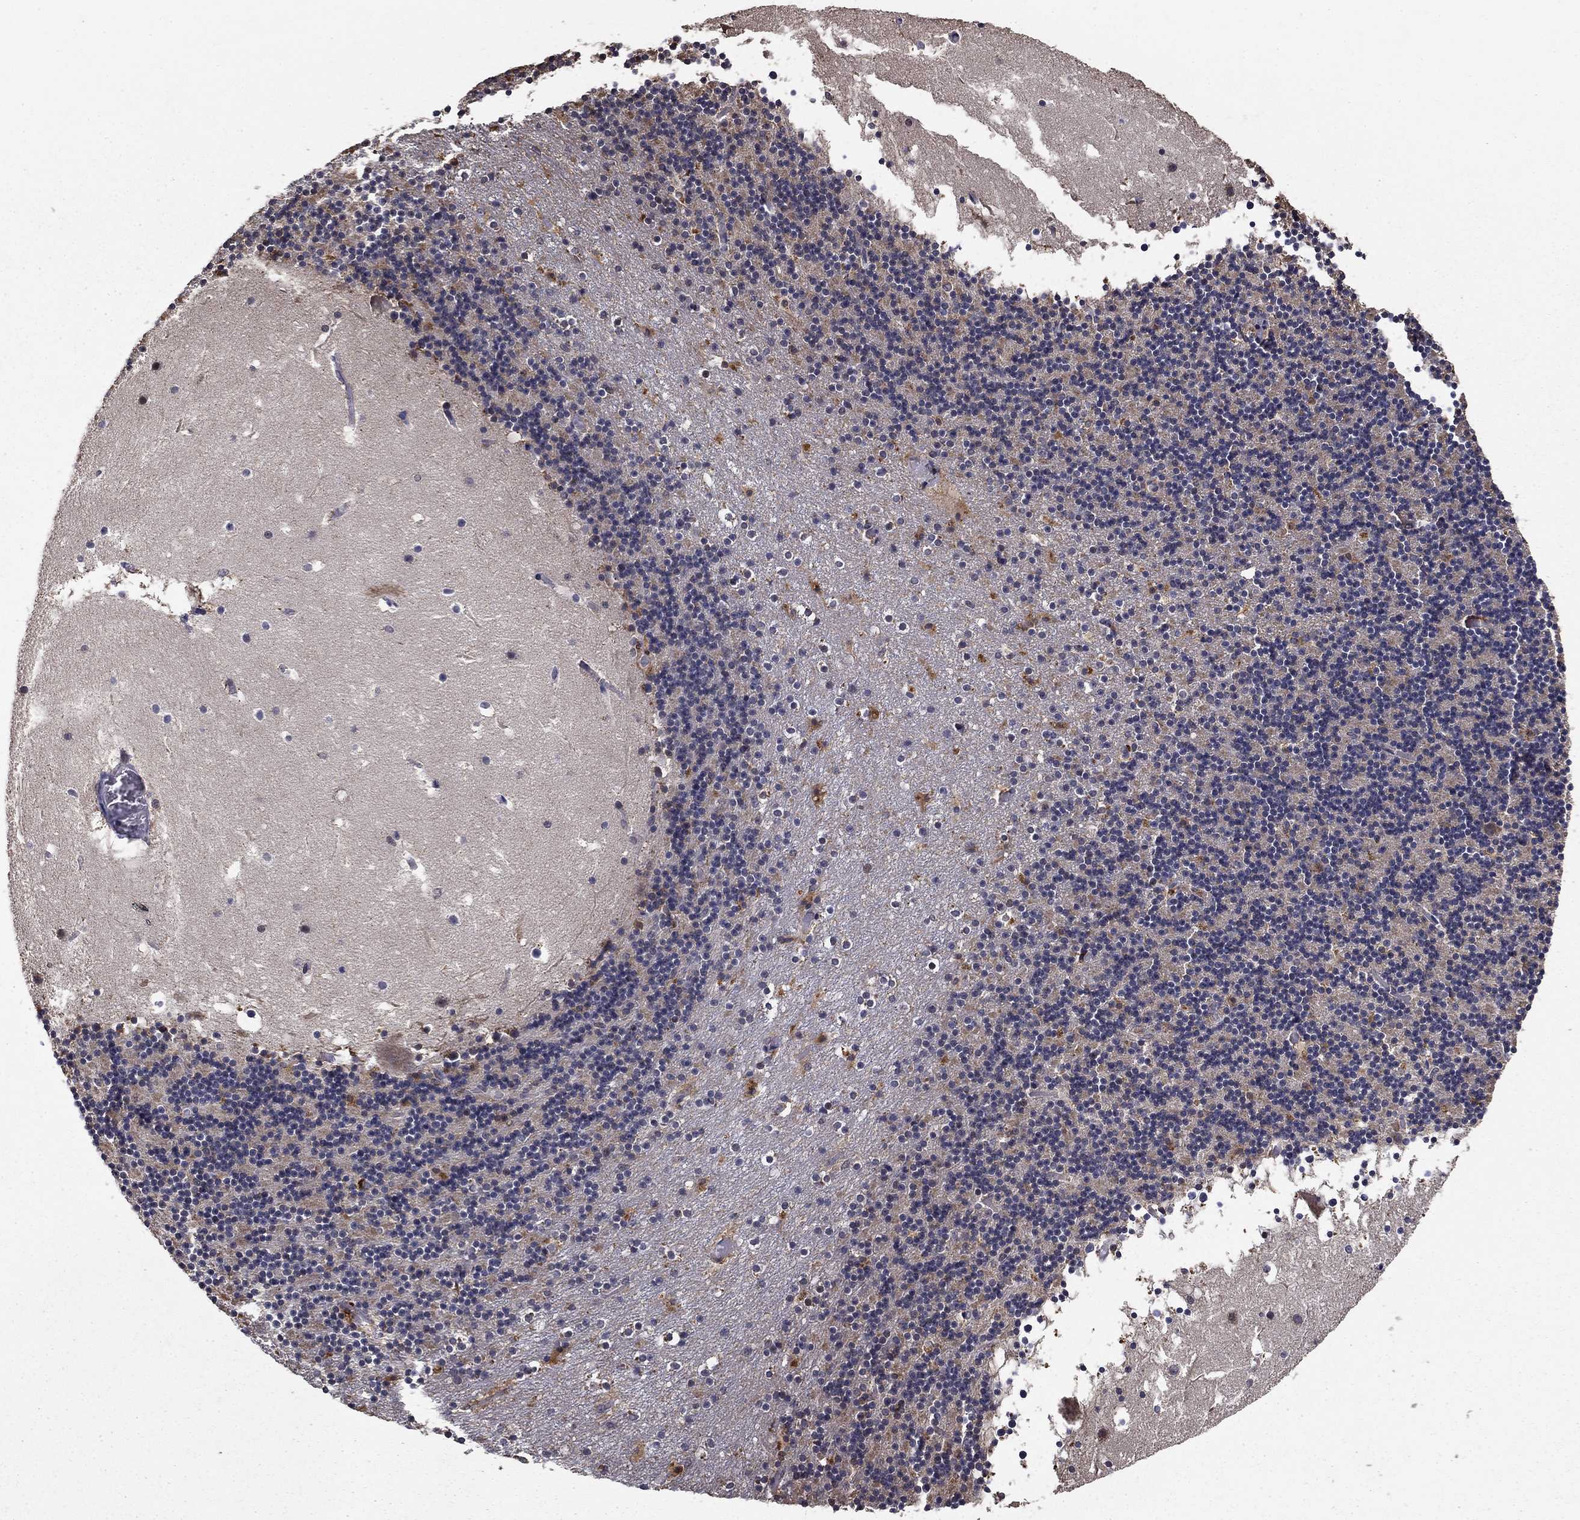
{"staining": {"intensity": "negative", "quantity": "none", "location": "none"}, "tissue": "cerebellum", "cell_type": "Cells in granular layer", "image_type": "normal", "snomed": [{"axis": "morphology", "description": "Normal tissue, NOS"}, {"axis": "topography", "description": "Cerebellum"}], "caption": "This is a image of immunohistochemistry (IHC) staining of normal cerebellum, which shows no staining in cells in granular layer.", "gene": "ACOT13", "patient": {"sex": "male", "age": 37}}